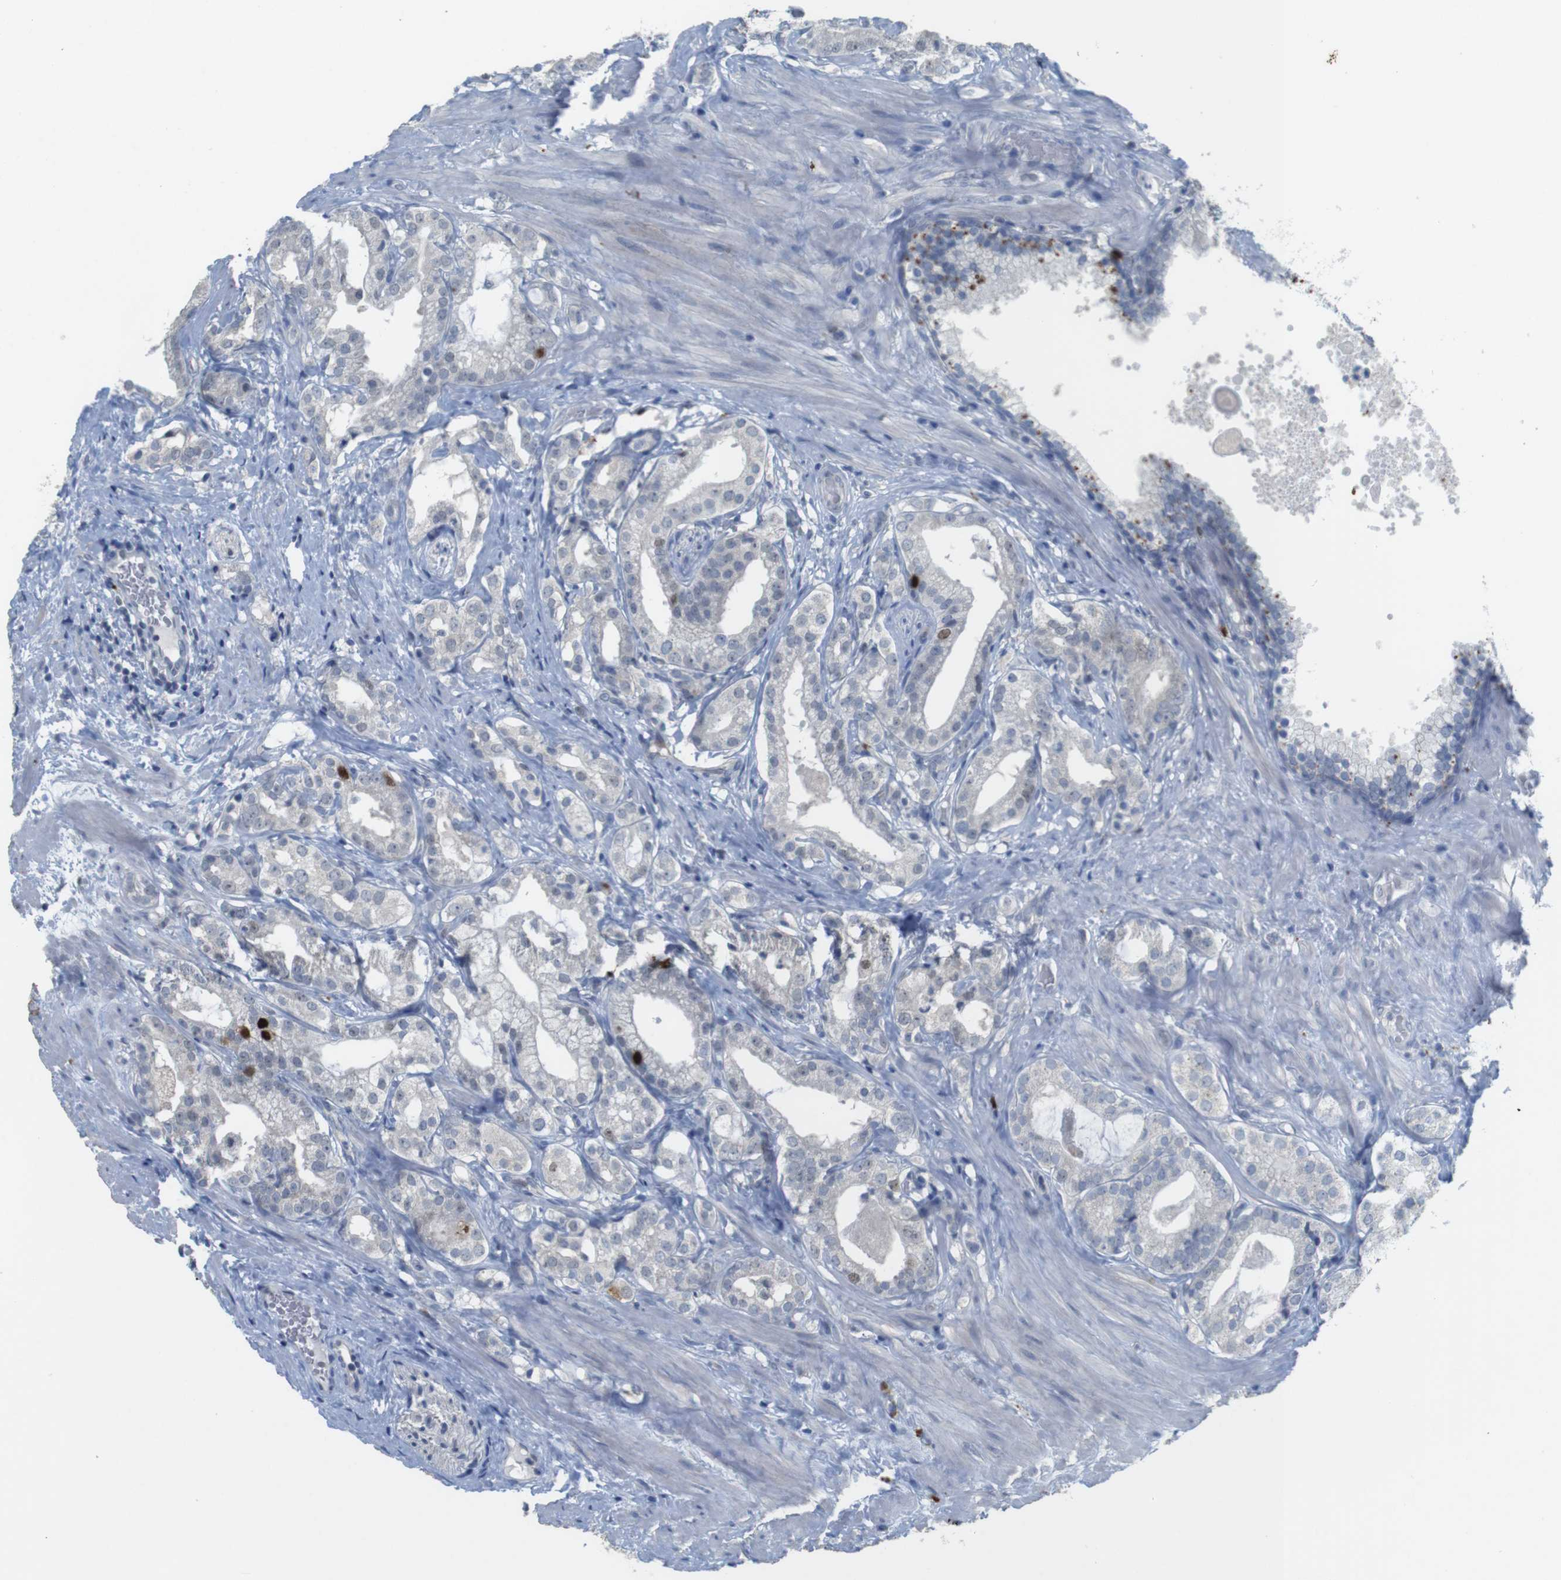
{"staining": {"intensity": "negative", "quantity": "none", "location": "none"}, "tissue": "prostate cancer", "cell_type": "Tumor cells", "image_type": "cancer", "snomed": [{"axis": "morphology", "description": "Adenocarcinoma, Low grade"}, {"axis": "topography", "description": "Prostate"}], "caption": "The photomicrograph displays no staining of tumor cells in prostate cancer (low-grade adenocarcinoma).", "gene": "KPNA2", "patient": {"sex": "male", "age": 59}}